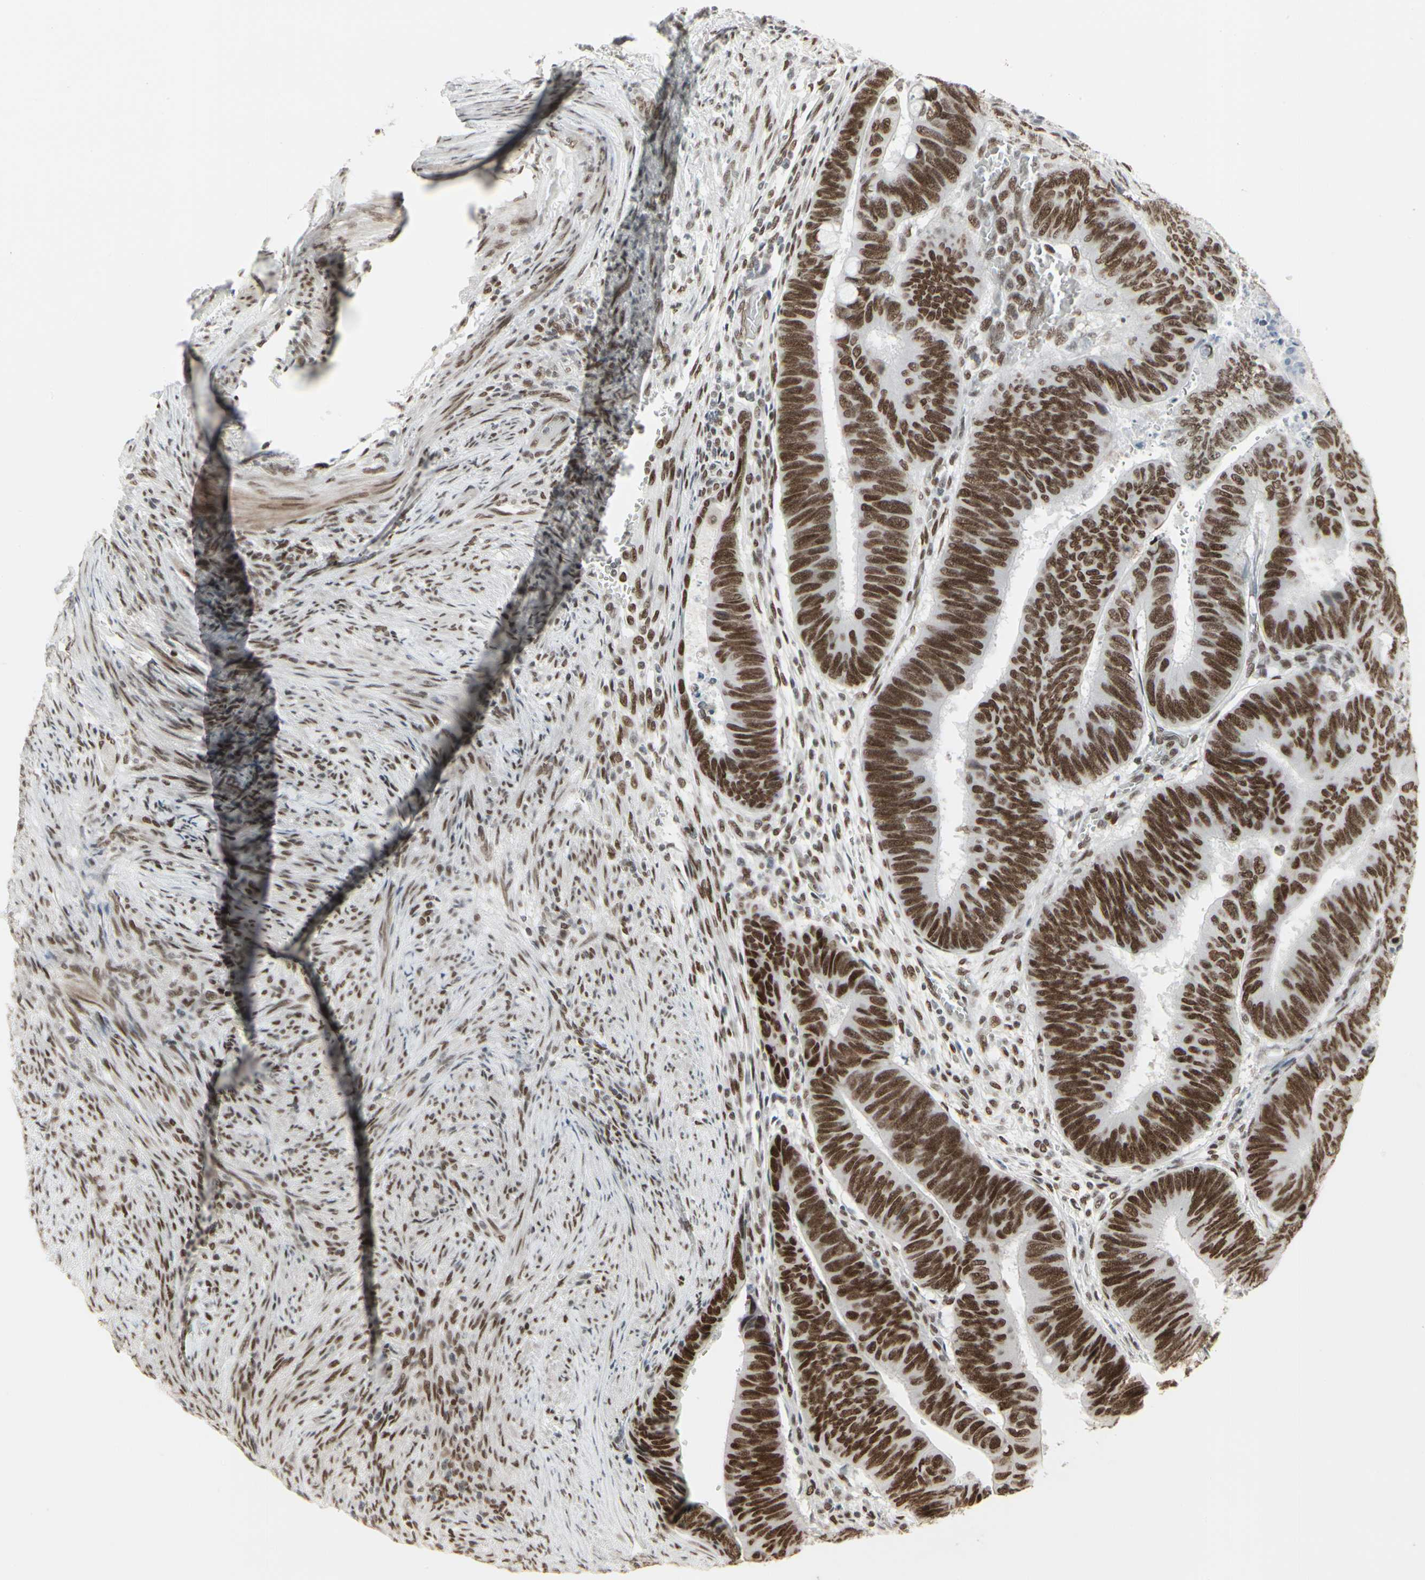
{"staining": {"intensity": "strong", "quantity": ">75%", "location": "nuclear"}, "tissue": "colorectal cancer", "cell_type": "Tumor cells", "image_type": "cancer", "snomed": [{"axis": "morphology", "description": "Normal tissue, NOS"}, {"axis": "morphology", "description": "Adenocarcinoma, NOS"}, {"axis": "topography", "description": "Rectum"}, {"axis": "topography", "description": "Peripheral nerve tissue"}], "caption": "Immunohistochemistry (IHC) photomicrograph of human colorectal adenocarcinoma stained for a protein (brown), which shows high levels of strong nuclear positivity in about >75% of tumor cells.", "gene": "HMG20A", "patient": {"sex": "male", "age": 92}}